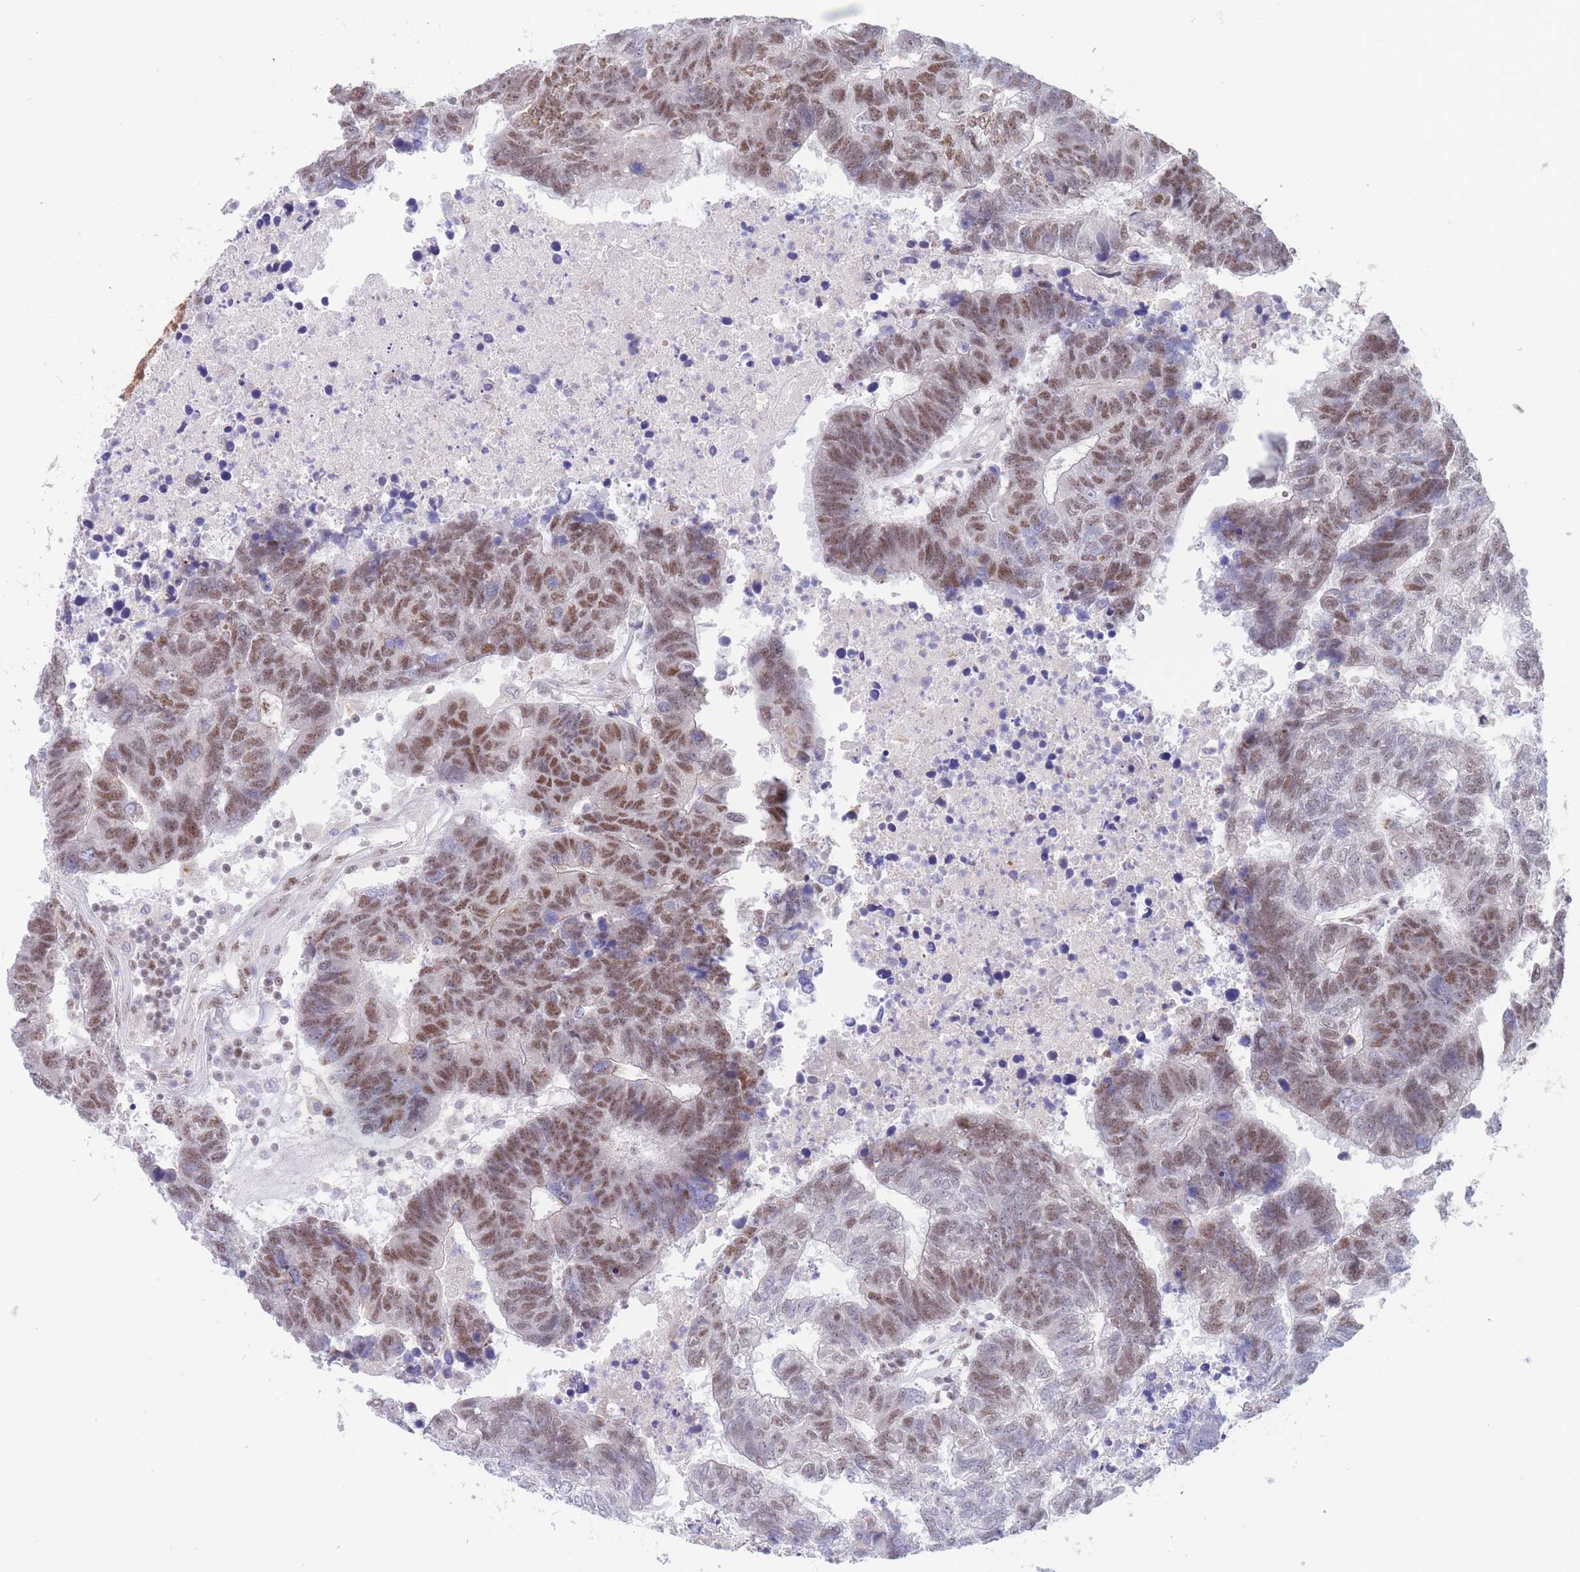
{"staining": {"intensity": "moderate", "quantity": "25%-75%", "location": "nuclear"}, "tissue": "colorectal cancer", "cell_type": "Tumor cells", "image_type": "cancer", "snomed": [{"axis": "morphology", "description": "Adenocarcinoma, NOS"}, {"axis": "topography", "description": "Colon"}], "caption": "Adenocarcinoma (colorectal) was stained to show a protein in brown. There is medium levels of moderate nuclear expression in approximately 25%-75% of tumor cells. (Stains: DAB in brown, nuclei in blue, Microscopy: brightfield microscopy at high magnification).", "gene": "SMAD9", "patient": {"sex": "female", "age": 48}}